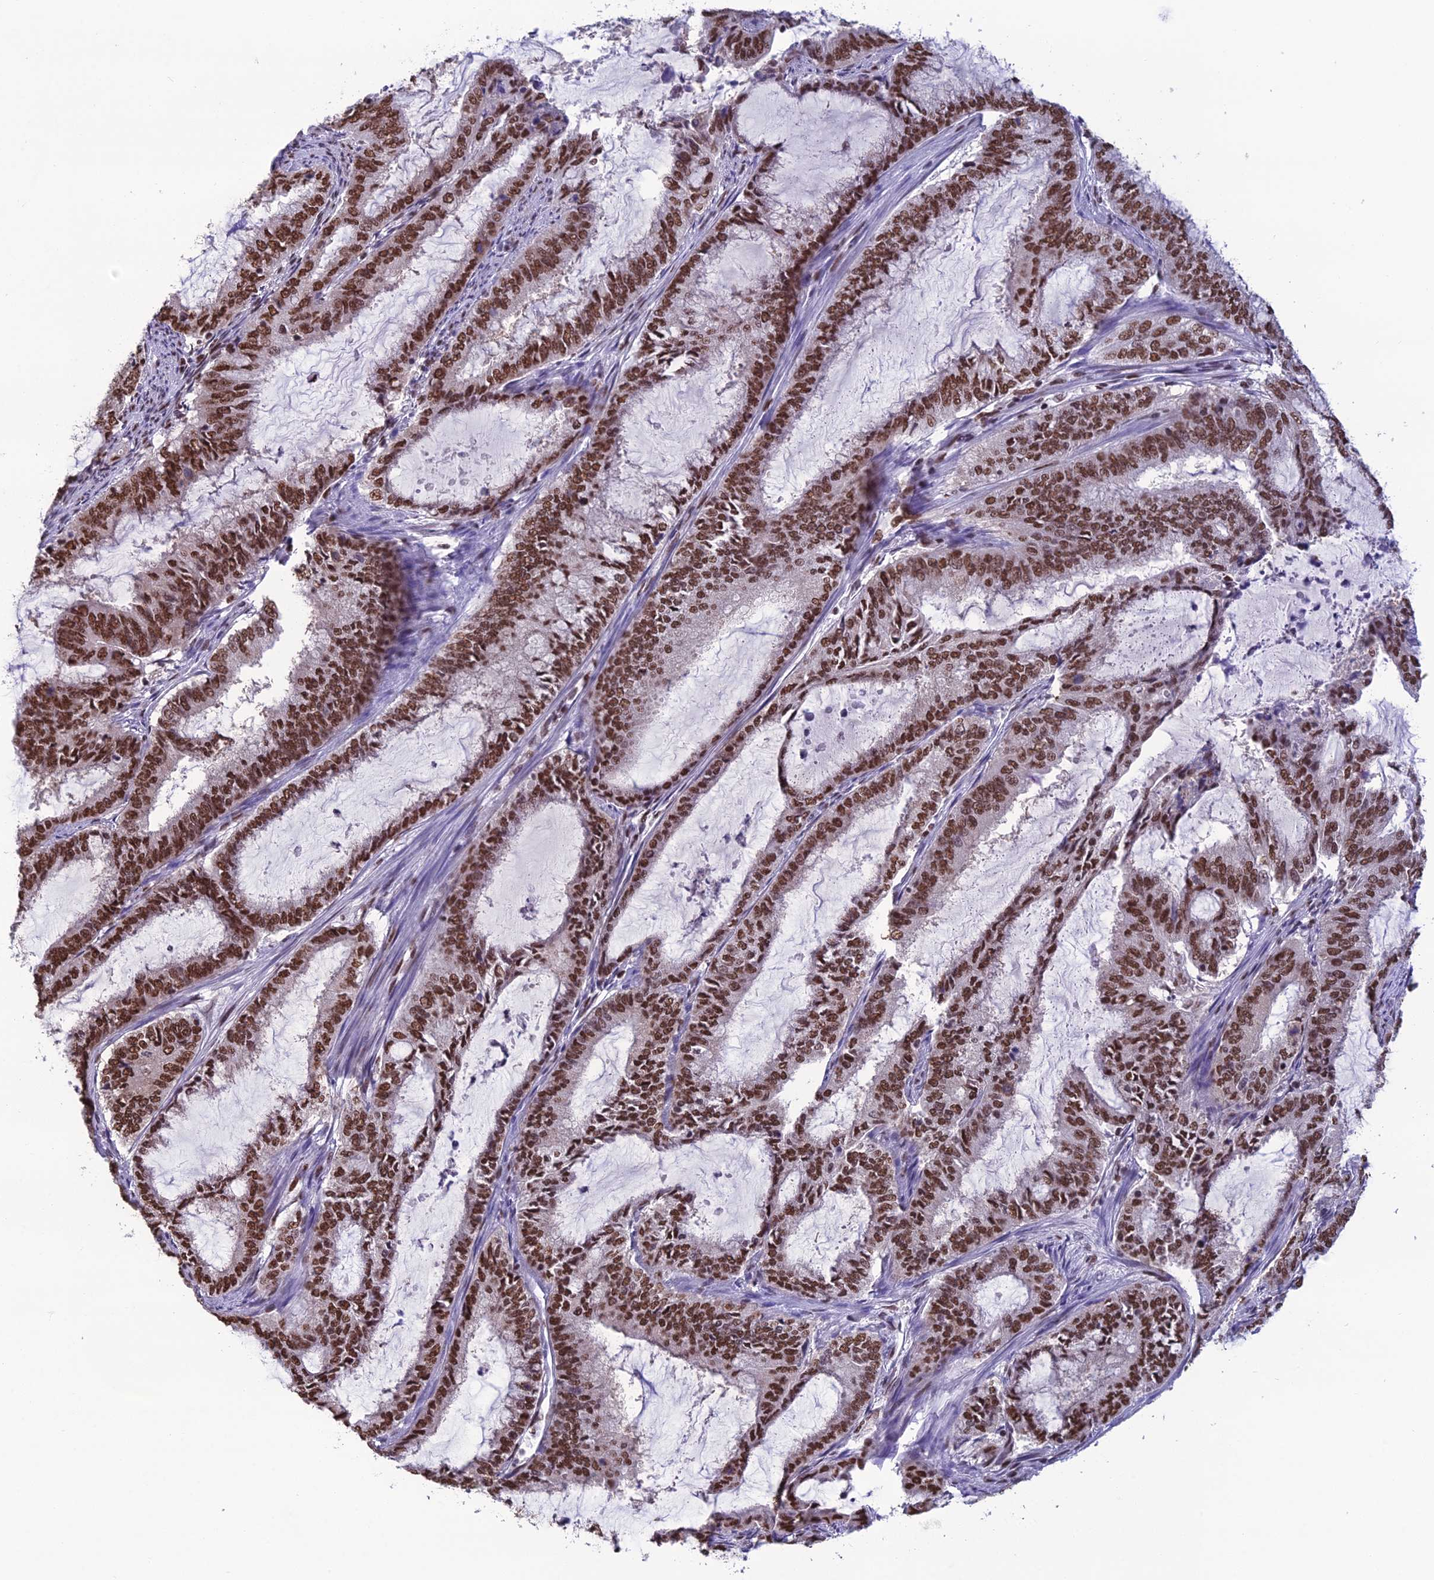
{"staining": {"intensity": "strong", "quantity": ">75%", "location": "nuclear"}, "tissue": "endometrial cancer", "cell_type": "Tumor cells", "image_type": "cancer", "snomed": [{"axis": "morphology", "description": "Adenocarcinoma, NOS"}, {"axis": "topography", "description": "Endometrium"}], "caption": "Protein staining exhibits strong nuclear staining in about >75% of tumor cells in endometrial cancer (adenocarcinoma).", "gene": "PRAMEF12", "patient": {"sex": "female", "age": 51}}